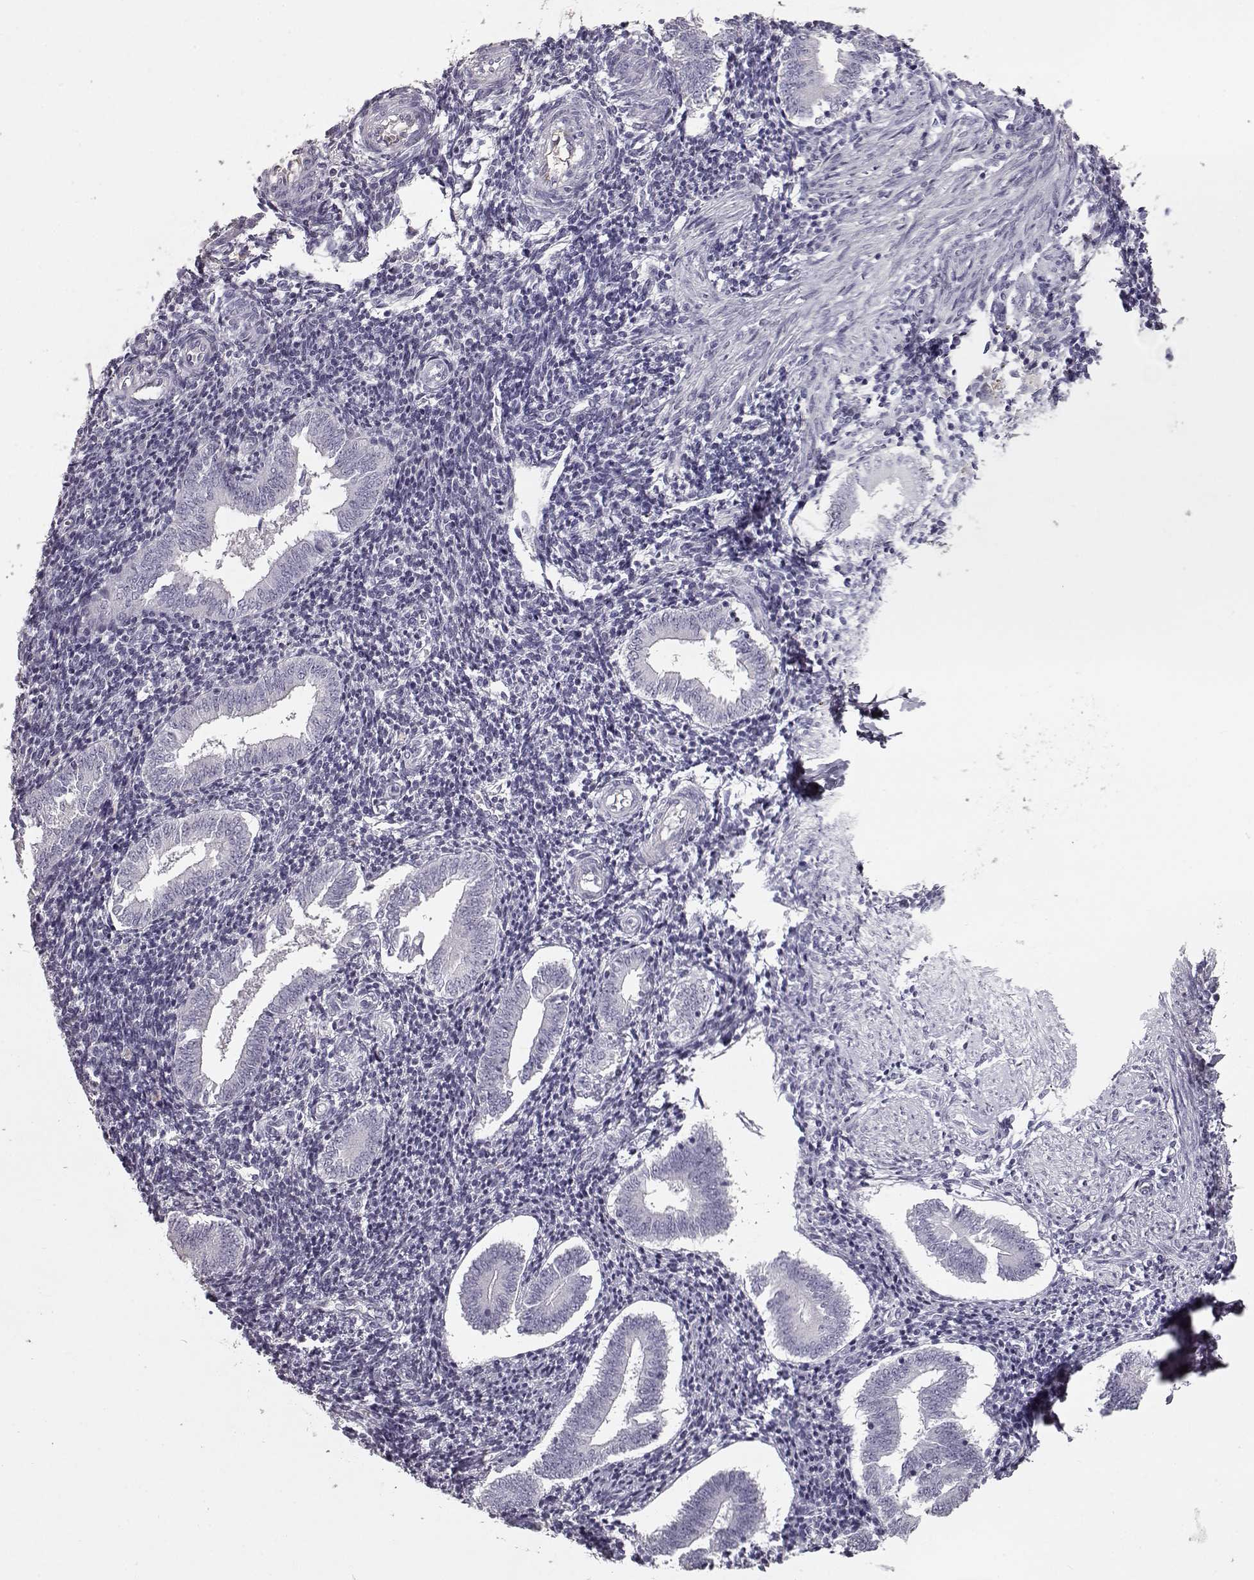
{"staining": {"intensity": "negative", "quantity": "none", "location": "none"}, "tissue": "endometrium", "cell_type": "Cells in endometrial stroma", "image_type": "normal", "snomed": [{"axis": "morphology", "description": "Normal tissue, NOS"}, {"axis": "topography", "description": "Endometrium"}], "caption": "Immunohistochemistry micrograph of normal human endometrium stained for a protein (brown), which reveals no expression in cells in endometrial stroma. The staining was performed using DAB to visualize the protein expression in brown, while the nuclei were stained in blue with hematoxylin (Magnification: 20x).", "gene": "CCL19", "patient": {"sex": "female", "age": 25}}